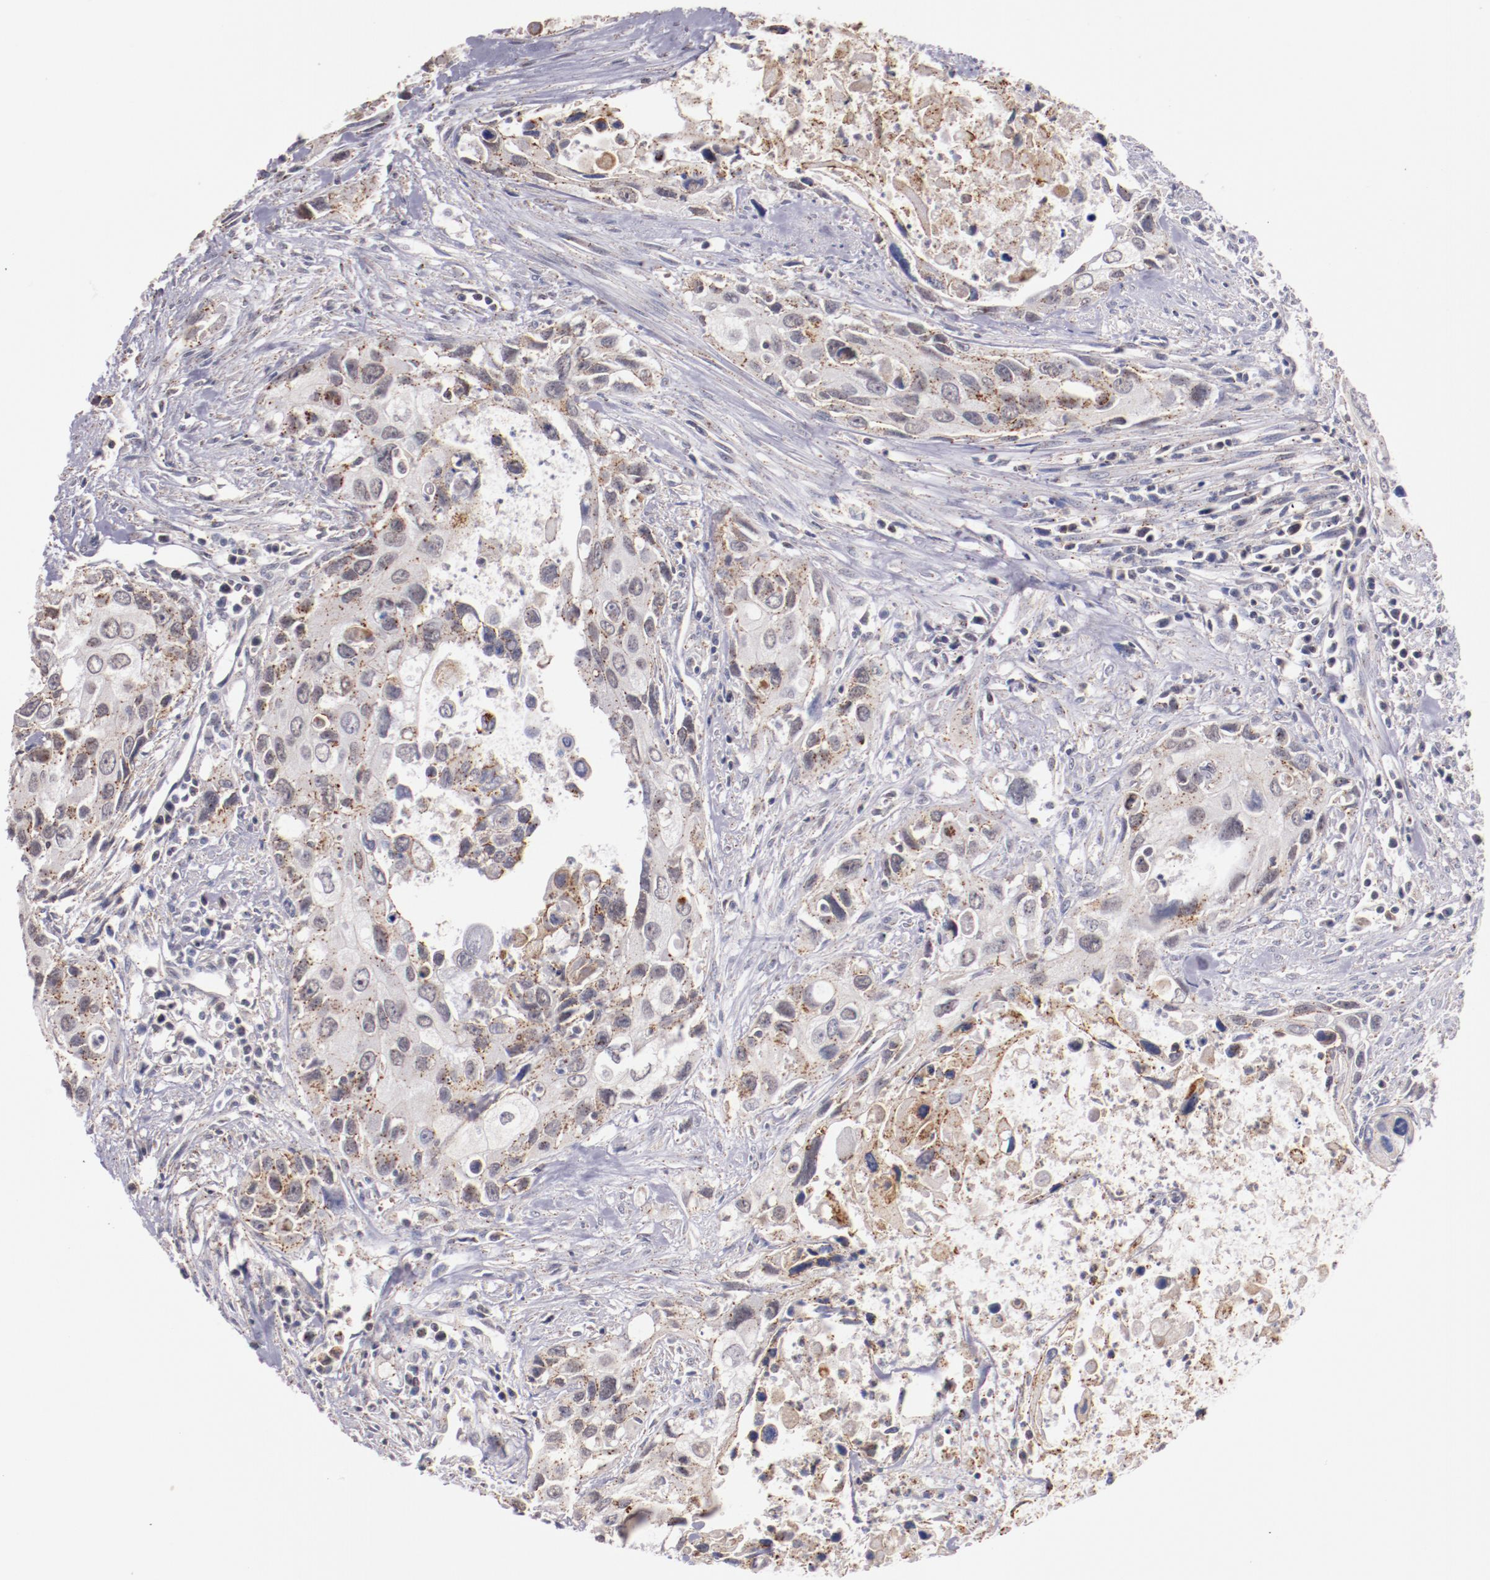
{"staining": {"intensity": "weak", "quantity": "25%-75%", "location": "cytoplasmic/membranous"}, "tissue": "urothelial cancer", "cell_type": "Tumor cells", "image_type": "cancer", "snomed": [{"axis": "morphology", "description": "Urothelial carcinoma, High grade"}, {"axis": "topography", "description": "Urinary bladder"}], "caption": "Protein analysis of urothelial cancer tissue exhibits weak cytoplasmic/membranous positivity in approximately 25%-75% of tumor cells.", "gene": "SYP", "patient": {"sex": "male", "age": 71}}